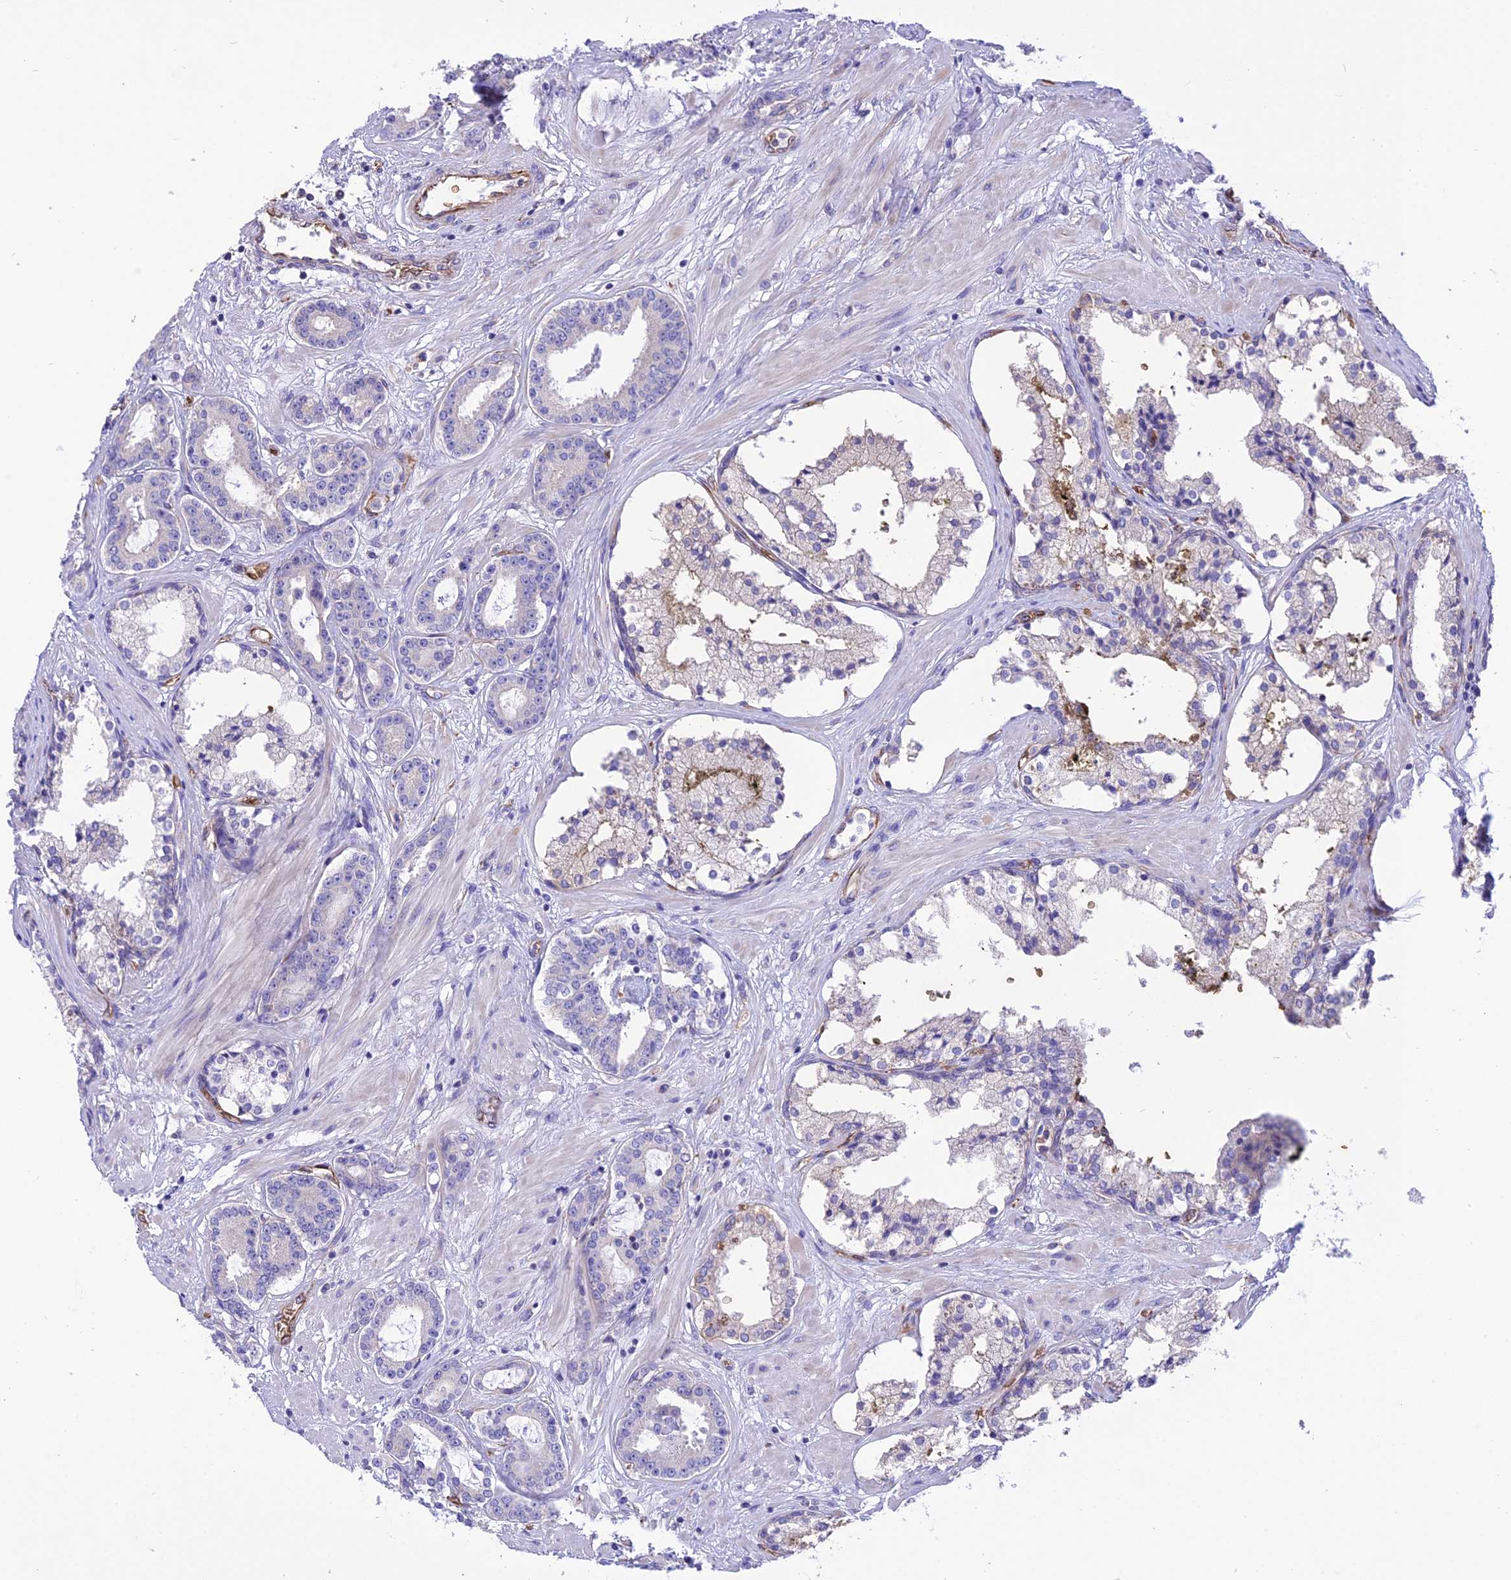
{"staining": {"intensity": "negative", "quantity": "none", "location": "none"}, "tissue": "prostate cancer", "cell_type": "Tumor cells", "image_type": "cancer", "snomed": [{"axis": "morphology", "description": "Adenocarcinoma, High grade"}, {"axis": "topography", "description": "Prostate"}], "caption": "Micrograph shows no significant protein expression in tumor cells of prostate cancer.", "gene": "TTC4", "patient": {"sex": "male", "age": 58}}